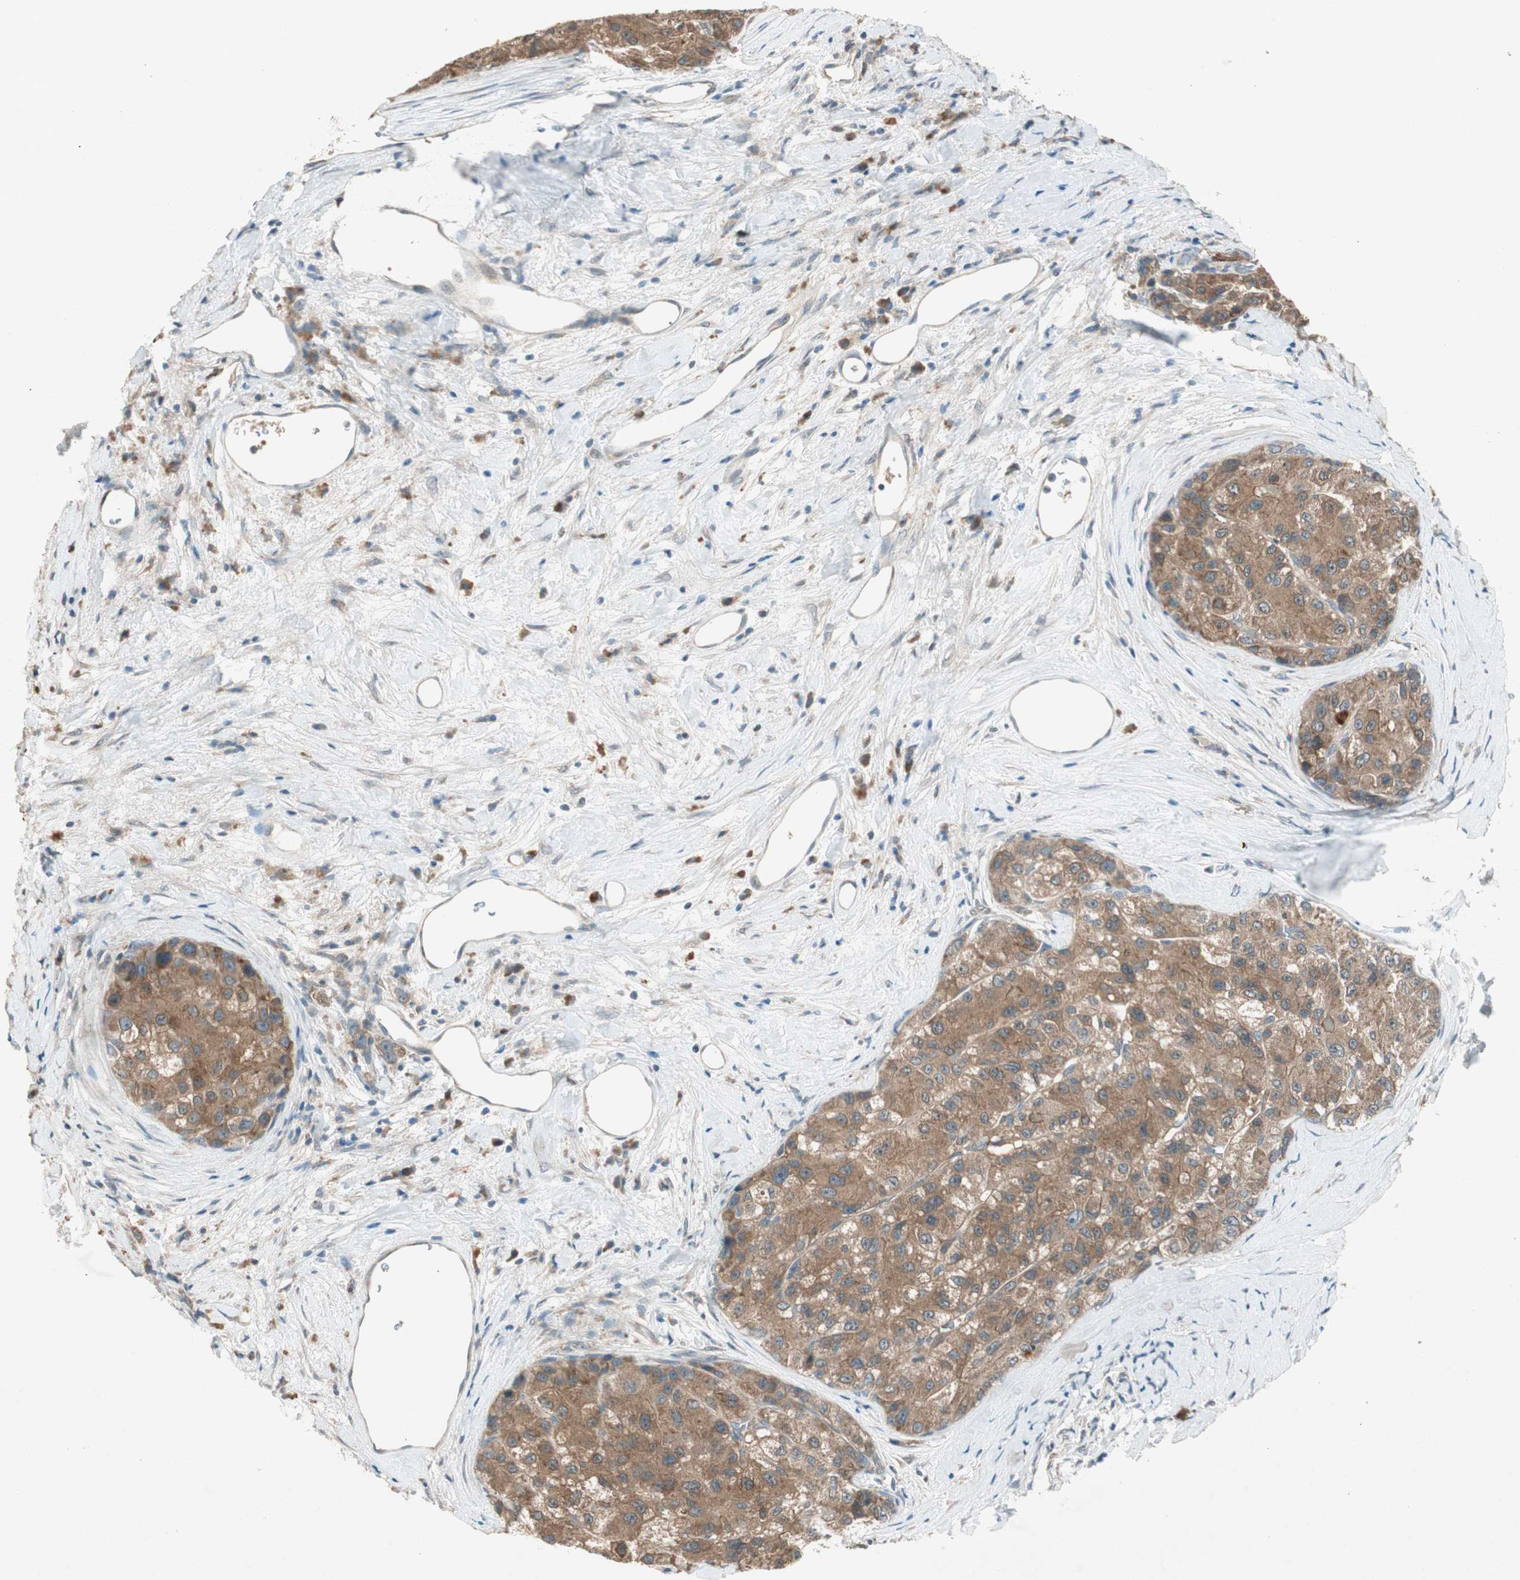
{"staining": {"intensity": "moderate", "quantity": ">75%", "location": "cytoplasmic/membranous"}, "tissue": "liver cancer", "cell_type": "Tumor cells", "image_type": "cancer", "snomed": [{"axis": "morphology", "description": "Carcinoma, Hepatocellular, NOS"}, {"axis": "topography", "description": "Liver"}], "caption": "Moderate cytoplasmic/membranous protein positivity is appreciated in about >75% of tumor cells in liver cancer (hepatocellular carcinoma). The staining was performed using DAB (3,3'-diaminobenzidine) to visualize the protein expression in brown, while the nuclei were stained in blue with hematoxylin (Magnification: 20x).", "gene": "NCLN", "patient": {"sex": "male", "age": 80}}